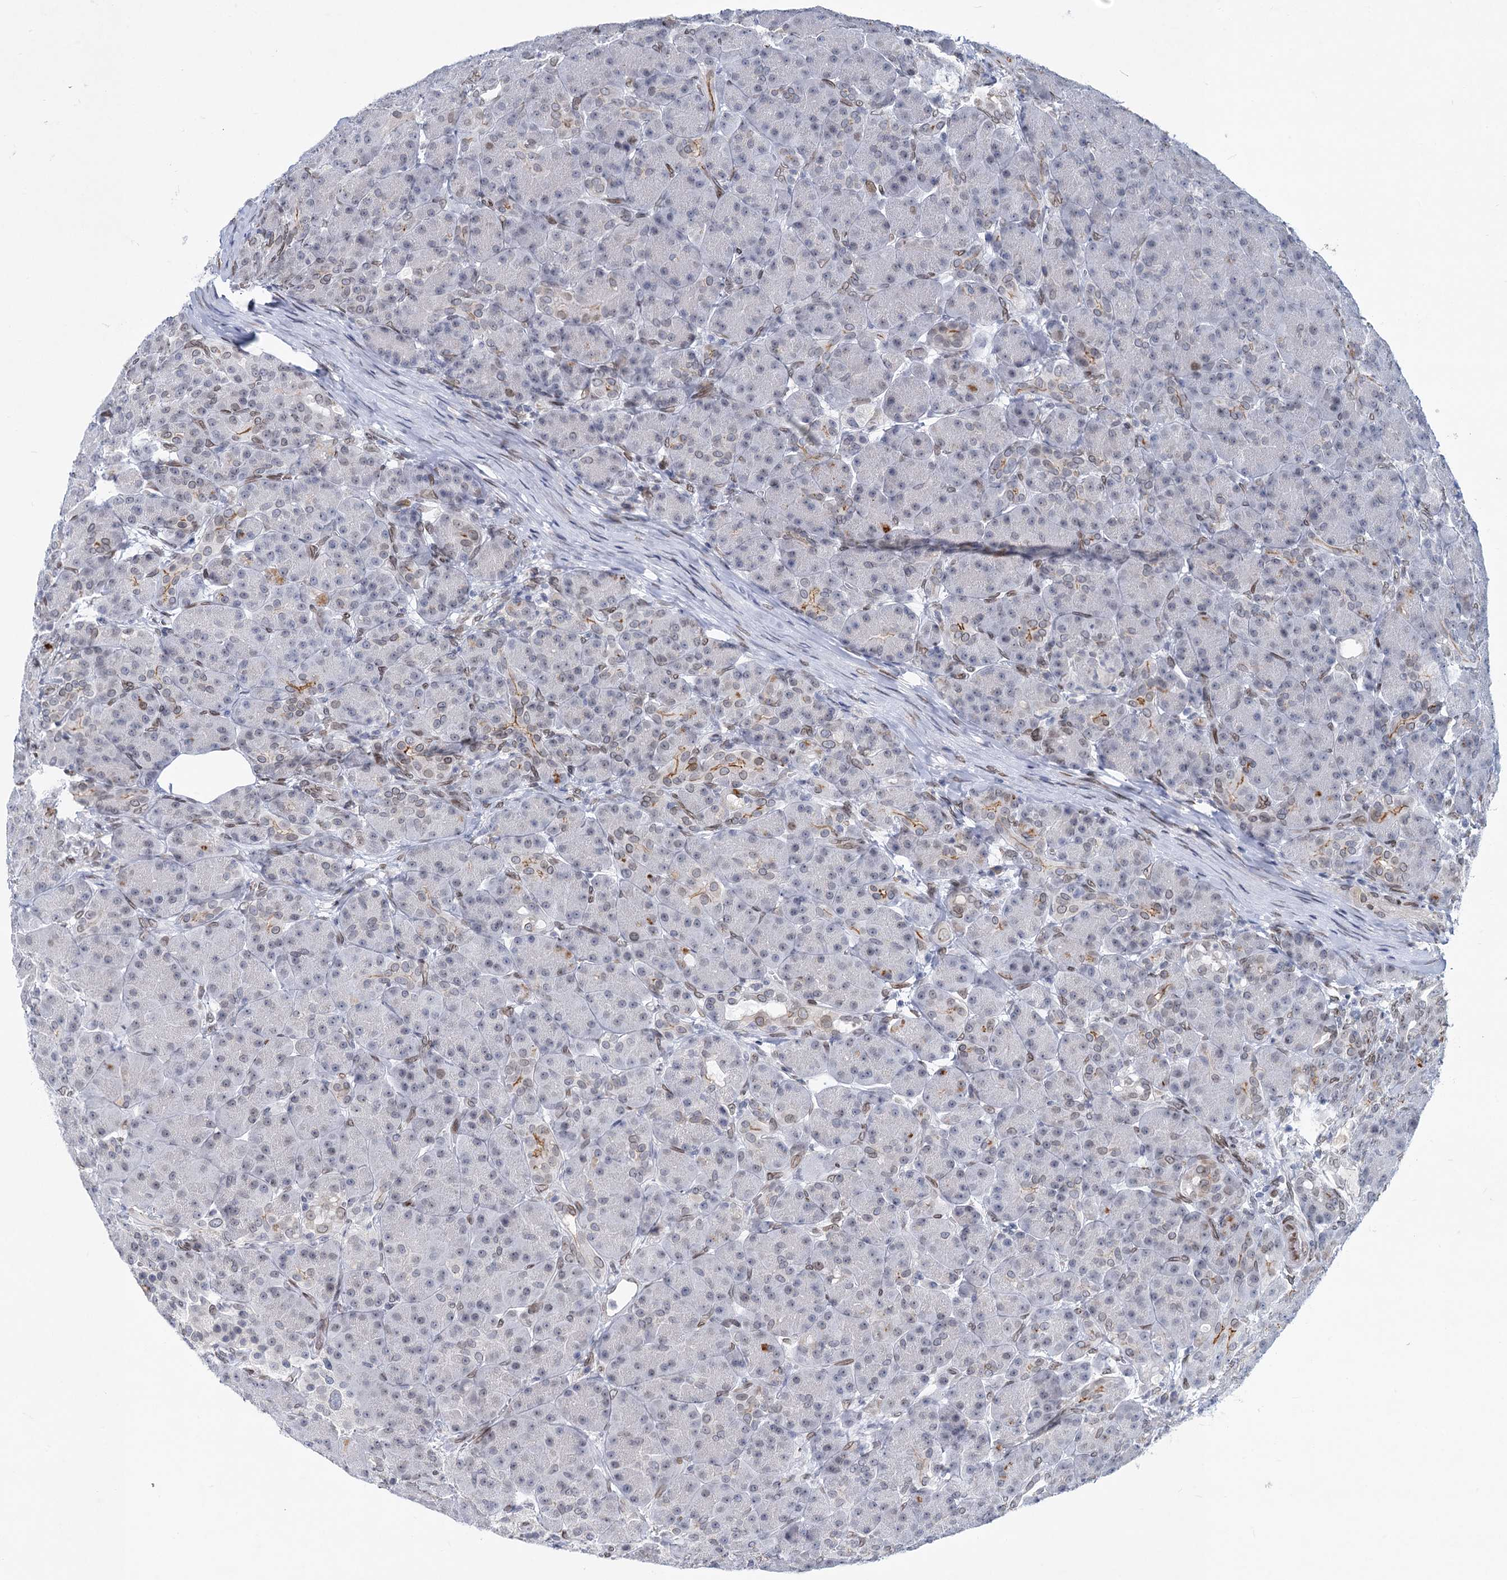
{"staining": {"intensity": "moderate", "quantity": "<25%", "location": "cytoplasmic/membranous"}, "tissue": "pancreas", "cell_type": "Exocrine glandular cells", "image_type": "normal", "snomed": [{"axis": "morphology", "description": "Normal tissue, NOS"}, {"axis": "topography", "description": "Pancreas"}], "caption": "This is an image of IHC staining of unremarkable pancreas, which shows moderate staining in the cytoplasmic/membranous of exocrine glandular cells.", "gene": "PRSS35", "patient": {"sex": "male", "age": 63}}